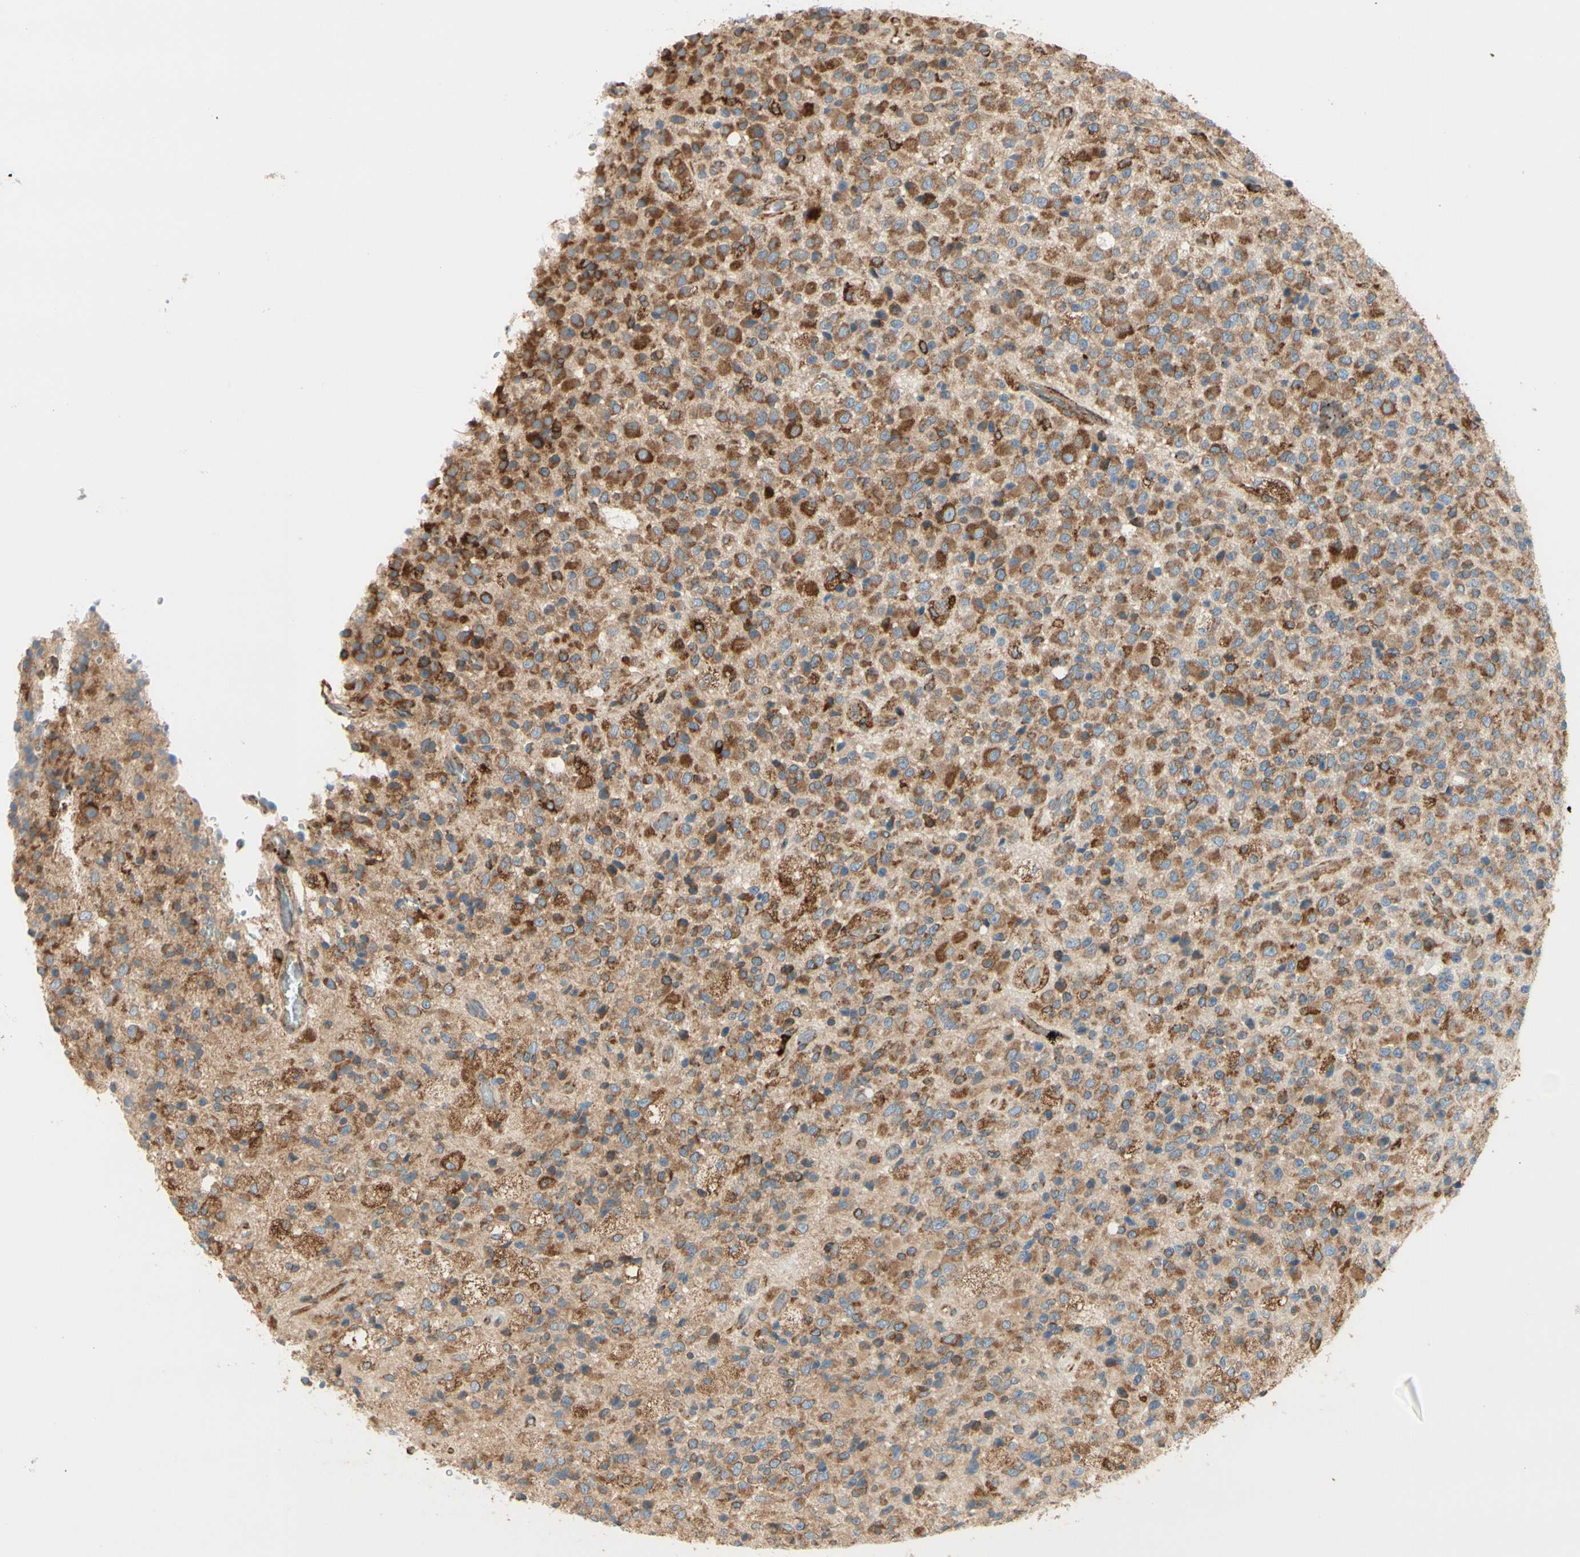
{"staining": {"intensity": "strong", "quantity": ">75%", "location": "cytoplasmic/membranous"}, "tissue": "glioma", "cell_type": "Tumor cells", "image_type": "cancer", "snomed": [{"axis": "morphology", "description": "Glioma, malignant, High grade"}, {"axis": "topography", "description": "pancreas cauda"}], "caption": "This is a micrograph of immunohistochemistry (IHC) staining of glioma, which shows strong positivity in the cytoplasmic/membranous of tumor cells.", "gene": "RRBP1", "patient": {"sex": "male", "age": 60}}